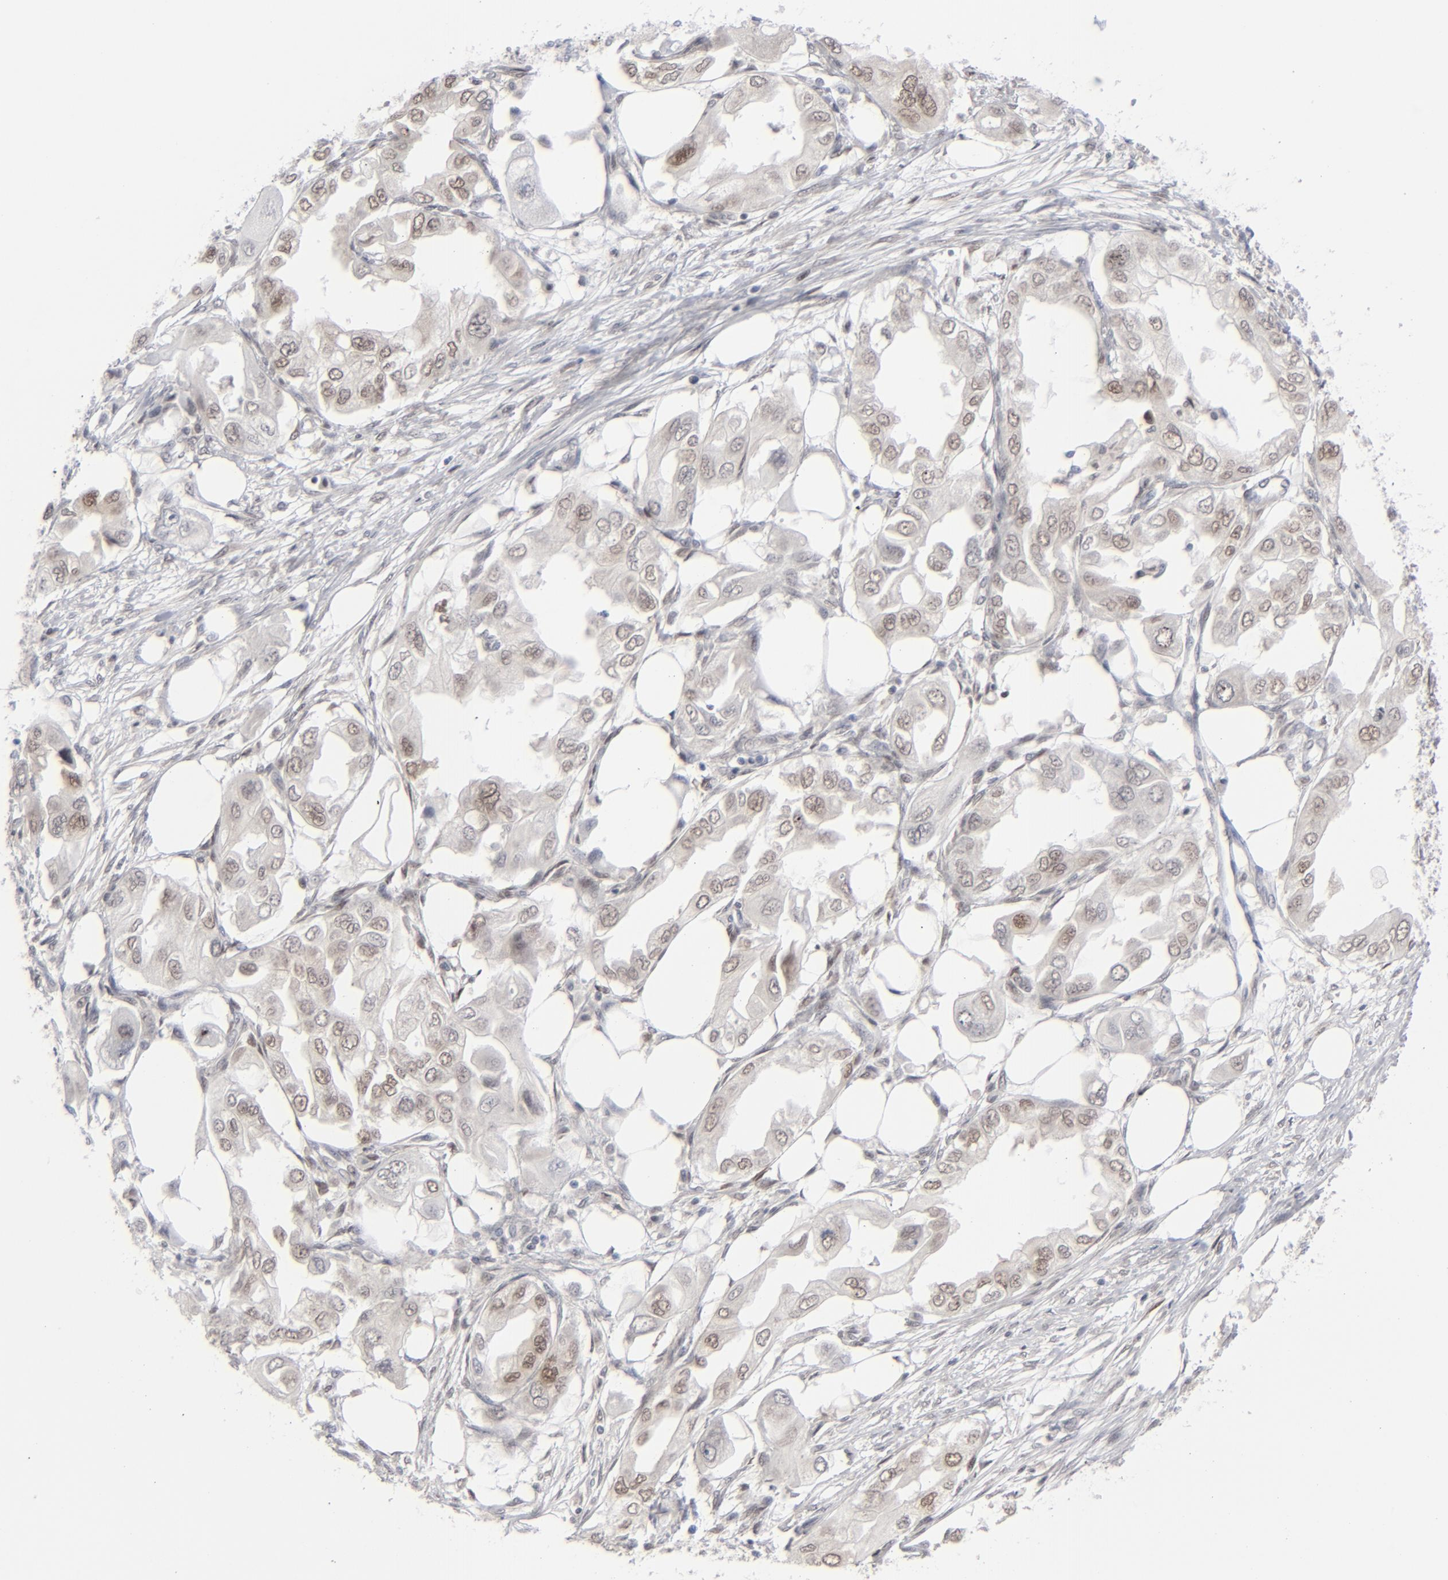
{"staining": {"intensity": "weak", "quantity": "25%-75%", "location": "nuclear"}, "tissue": "endometrial cancer", "cell_type": "Tumor cells", "image_type": "cancer", "snomed": [{"axis": "morphology", "description": "Adenocarcinoma, NOS"}, {"axis": "topography", "description": "Endometrium"}], "caption": "Tumor cells reveal low levels of weak nuclear expression in about 25%-75% of cells in human endometrial cancer (adenocarcinoma). (DAB = brown stain, brightfield microscopy at high magnification).", "gene": "IRF9", "patient": {"sex": "female", "age": 67}}